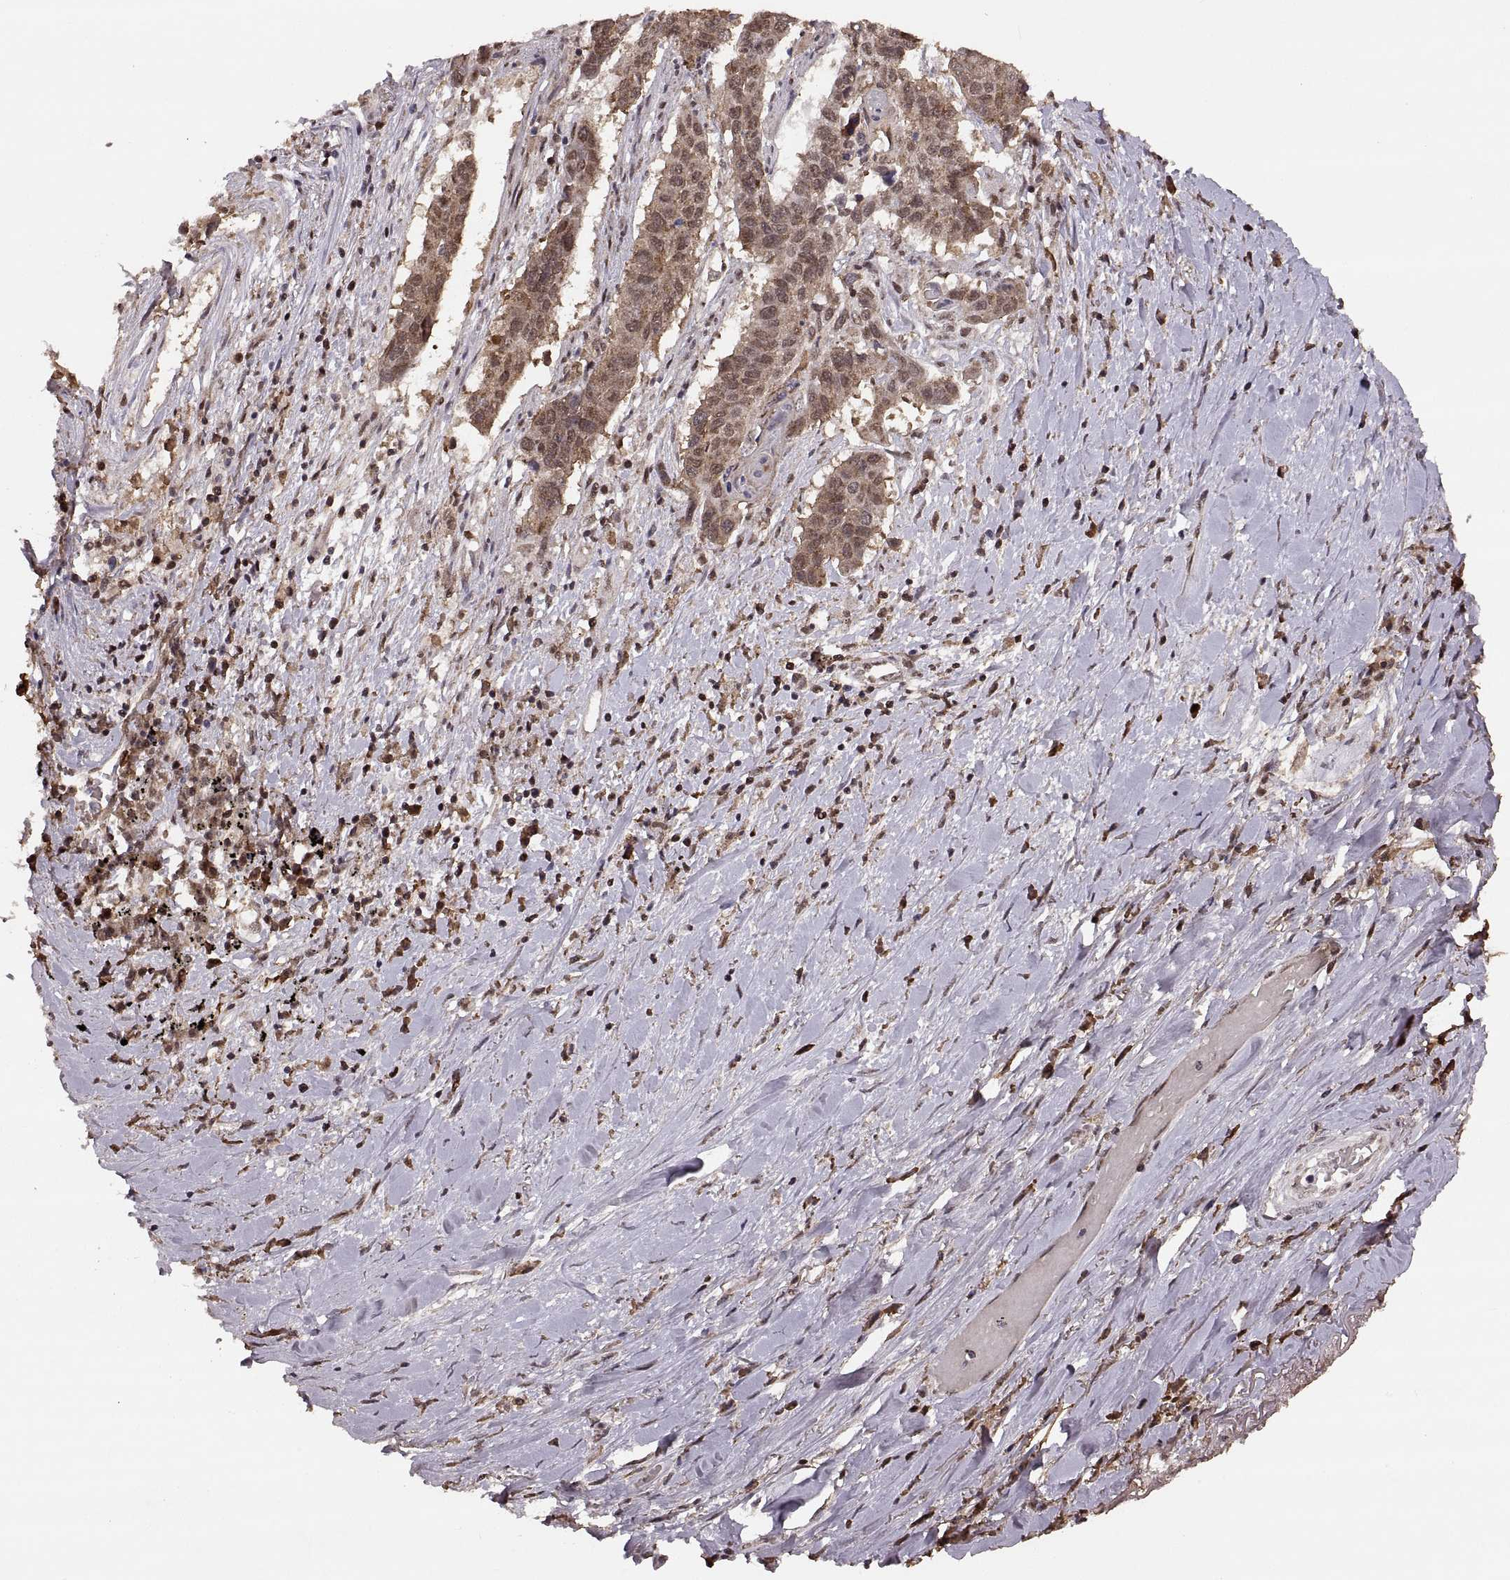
{"staining": {"intensity": "moderate", "quantity": ">75%", "location": "cytoplasmic/membranous,nuclear"}, "tissue": "lung cancer", "cell_type": "Tumor cells", "image_type": "cancer", "snomed": [{"axis": "morphology", "description": "Squamous cell carcinoma, NOS"}, {"axis": "topography", "description": "Lung"}], "caption": "A micrograph of human squamous cell carcinoma (lung) stained for a protein exhibits moderate cytoplasmic/membranous and nuclear brown staining in tumor cells.", "gene": "RFT1", "patient": {"sex": "male", "age": 73}}